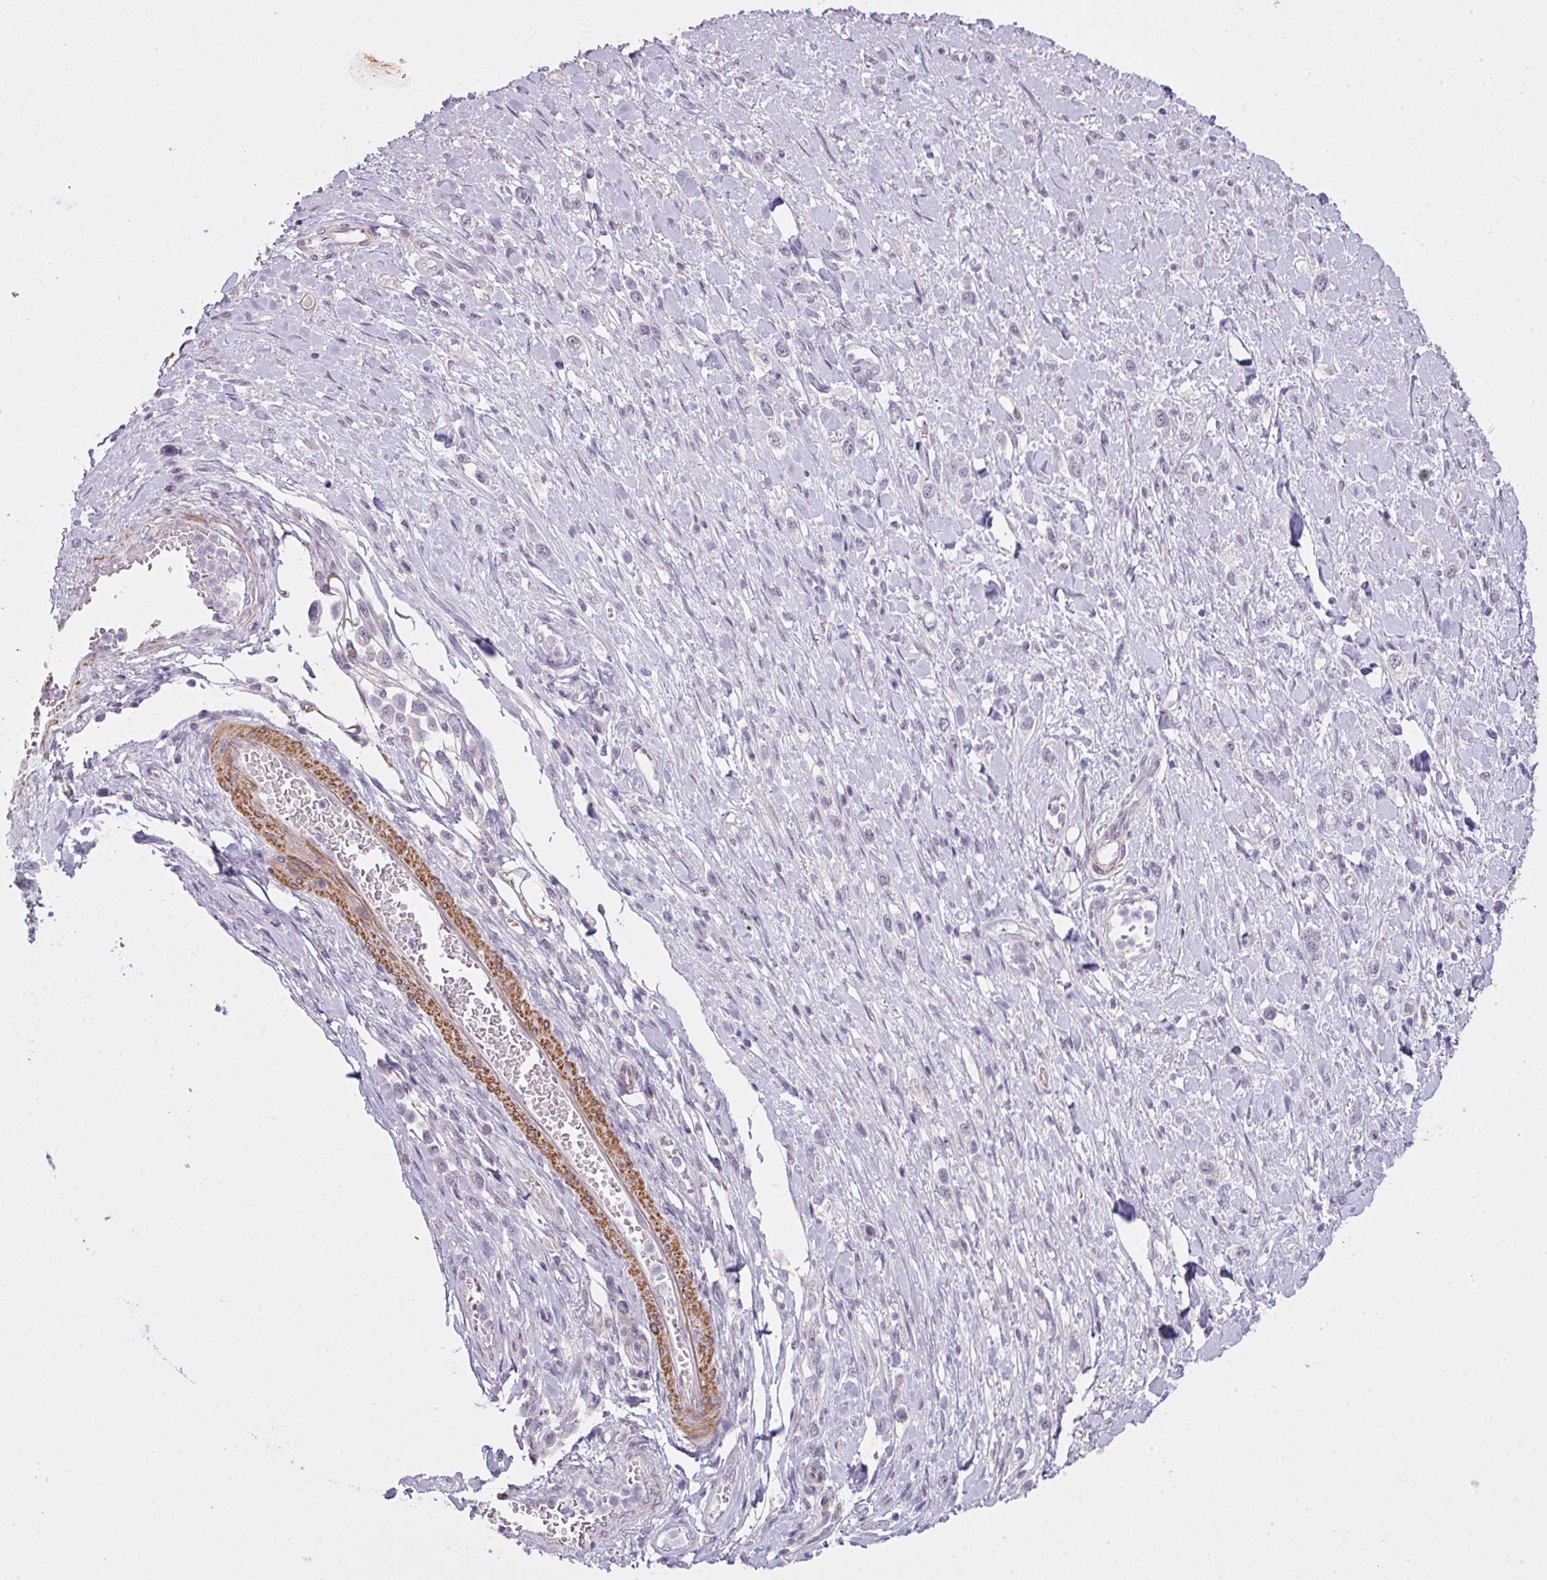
{"staining": {"intensity": "negative", "quantity": "none", "location": "none"}, "tissue": "stomach cancer", "cell_type": "Tumor cells", "image_type": "cancer", "snomed": [{"axis": "morphology", "description": "Adenocarcinoma, NOS"}, {"axis": "topography", "description": "Stomach"}], "caption": "Immunohistochemical staining of stomach cancer (adenocarcinoma) shows no significant expression in tumor cells. (Stains: DAB immunohistochemistry (IHC) with hematoxylin counter stain, Microscopy: brightfield microscopy at high magnification).", "gene": "ZNF688", "patient": {"sex": "female", "age": 65}}